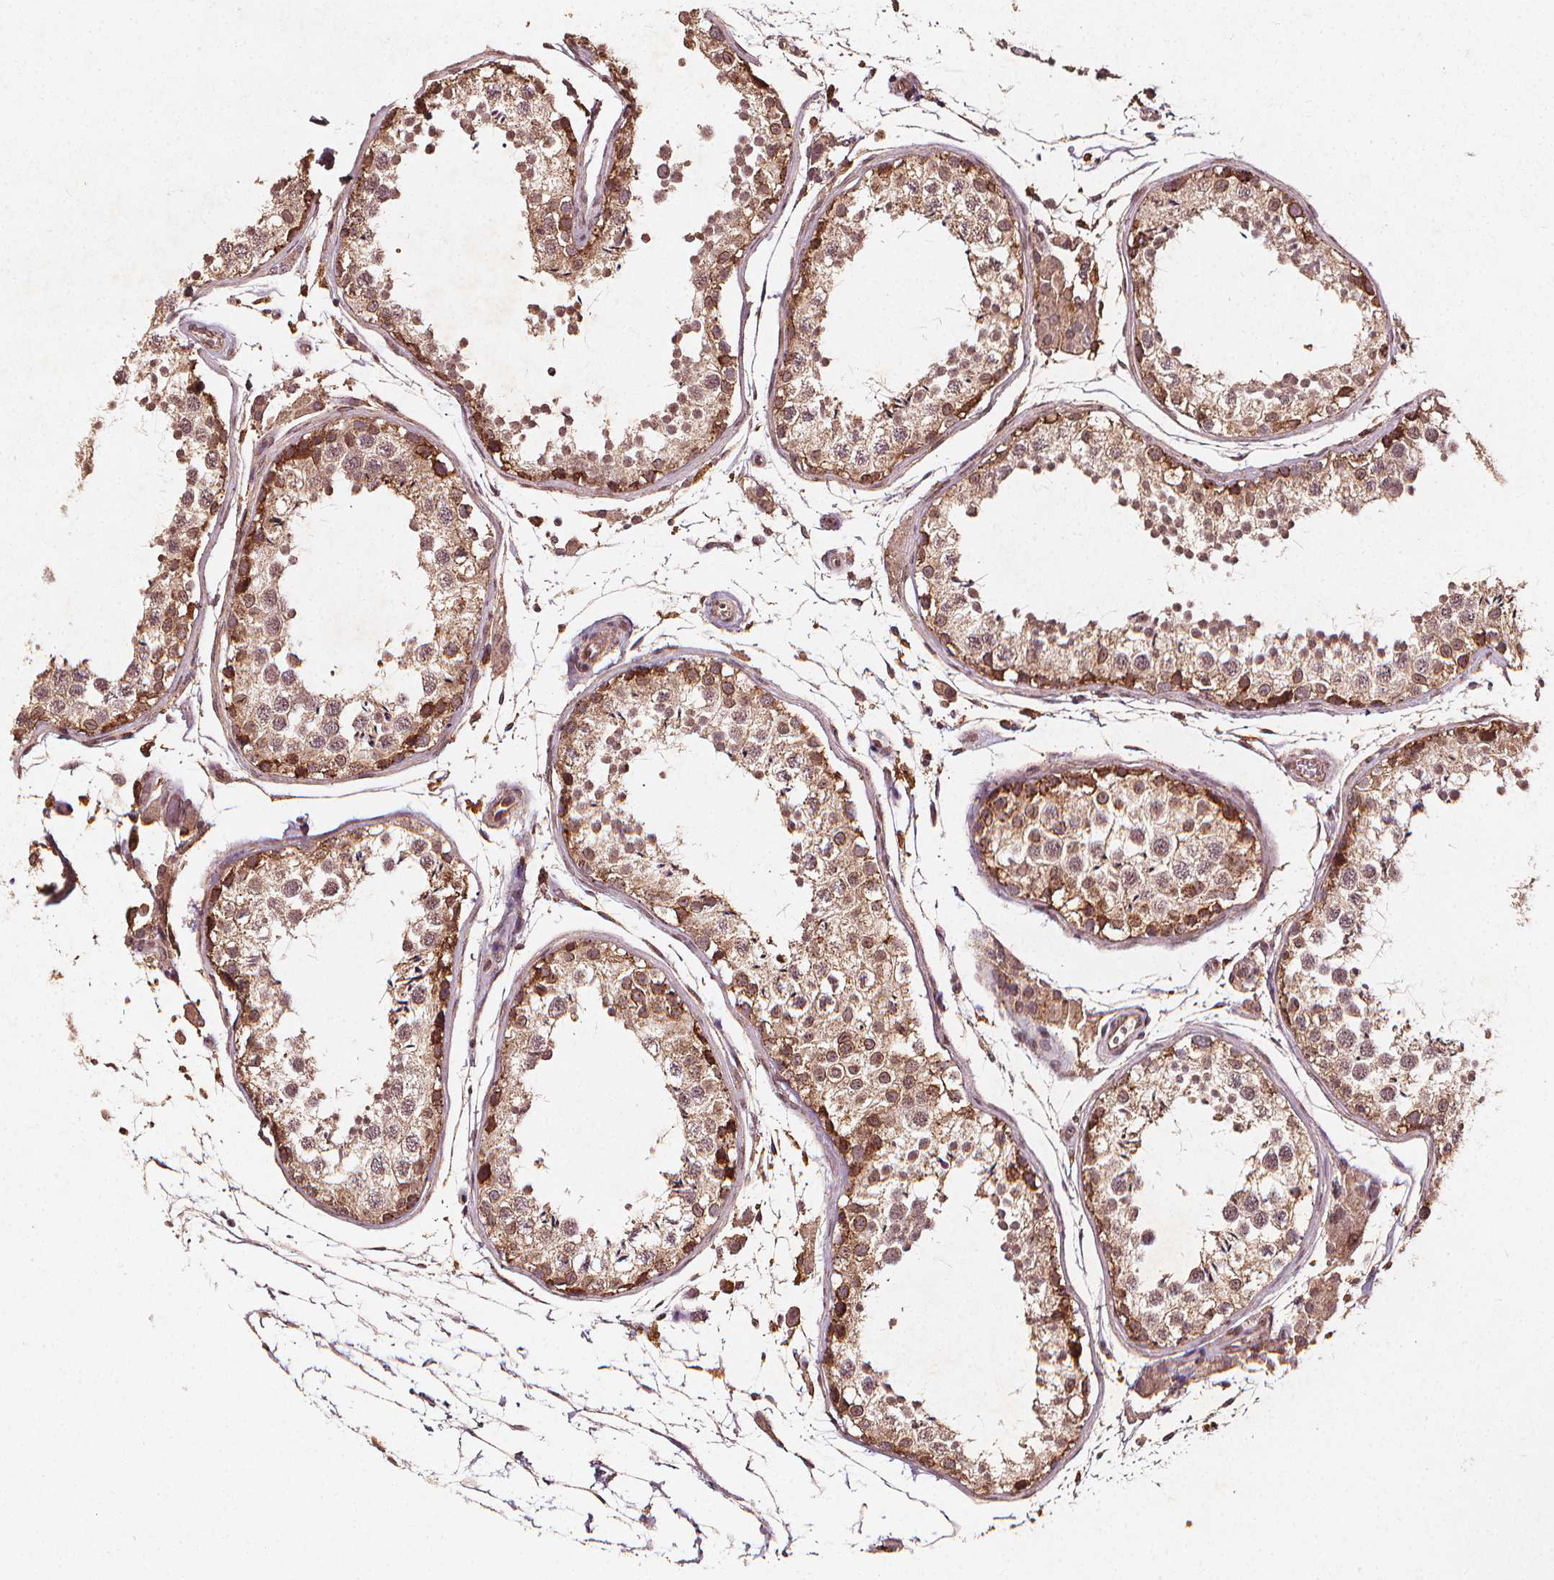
{"staining": {"intensity": "moderate", "quantity": ">75%", "location": "cytoplasmic/membranous"}, "tissue": "testis", "cell_type": "Cells in seminiferous ducts", "image_type": "normal", "snomed": [{"axis": "morphology", "description": "Normal tissue, NOS"}, {"axis": "topography", "description": "Testis"}], "caption": "Immunohistochemical staining of normal human testis shows medium levels of moderate cytoplasmic/membranous positivity in approximately >75% of cells in seminiferous ducts. (Brightfield microscopy of DAB IHC at high magnification).", "gene": "ABCA1", "patient": {"sex": "male", "age": 29}}